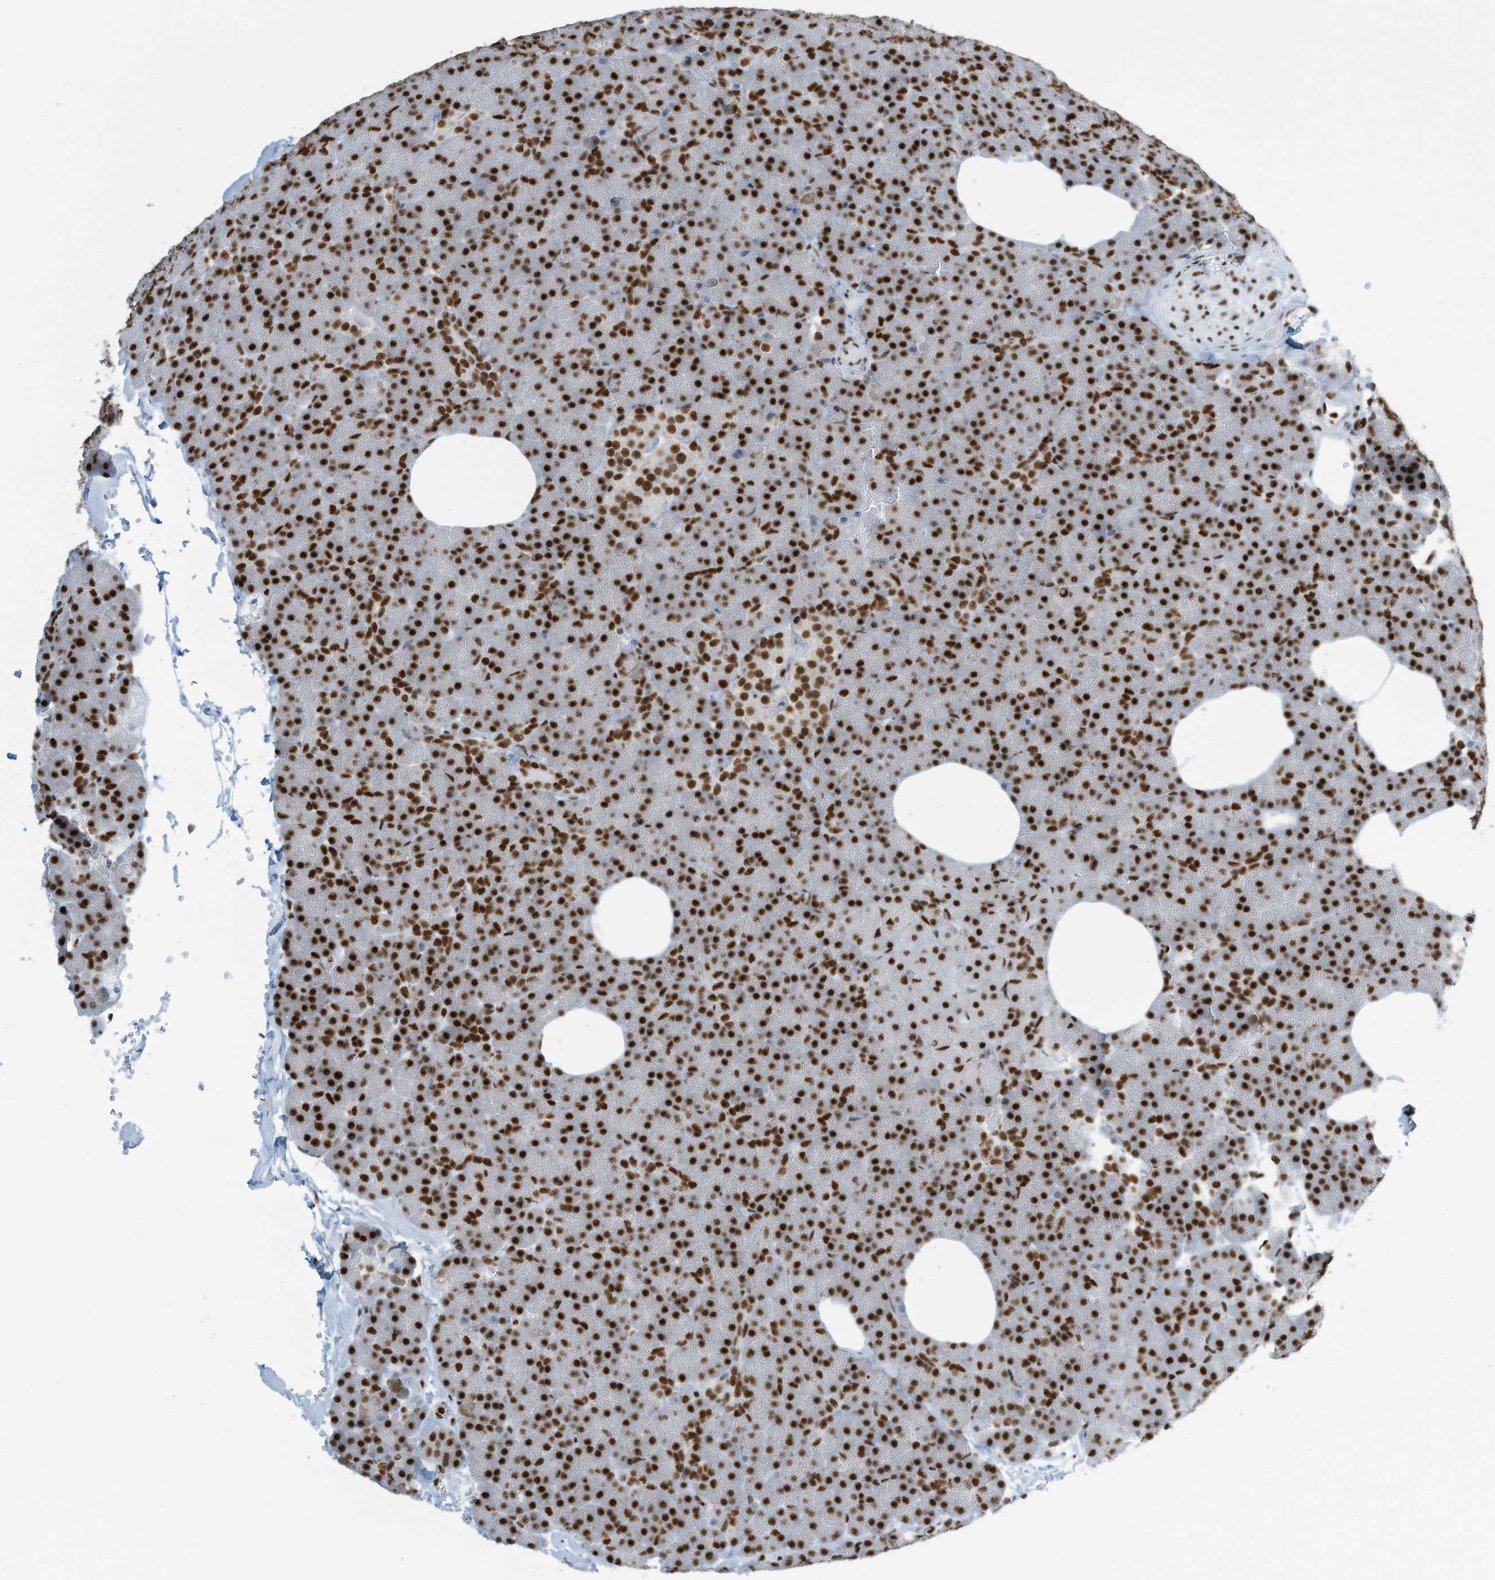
{"staining": {"intensity": "strong", "quantity": ">75%", "location": "nuclear"}, "tissue": "pancreas", "cell_type": "Exocrine glandular cells", "image_type": "normal", "snomed": [{"axis": "morphology", "description": "Normal tissue, NOS"}, {"axis": "morphology", "description": "Carcinoid, malignant, NOS"}, {"axis": "topography", "description": "Pancreas"}], "caption": "Unremarkable pancreas displays strong nuclear expression in approximately >75% of exocrine glandular cells, visualized by immunohistochemistry. The staining was performed using DAB to visualize the protein expression in brown, while the nuclei were stained in blue with hematoxylin (Magnification: 20x).", "gene": "ENSG00000257390", "patient": {"sex": "female", "age": 35}}